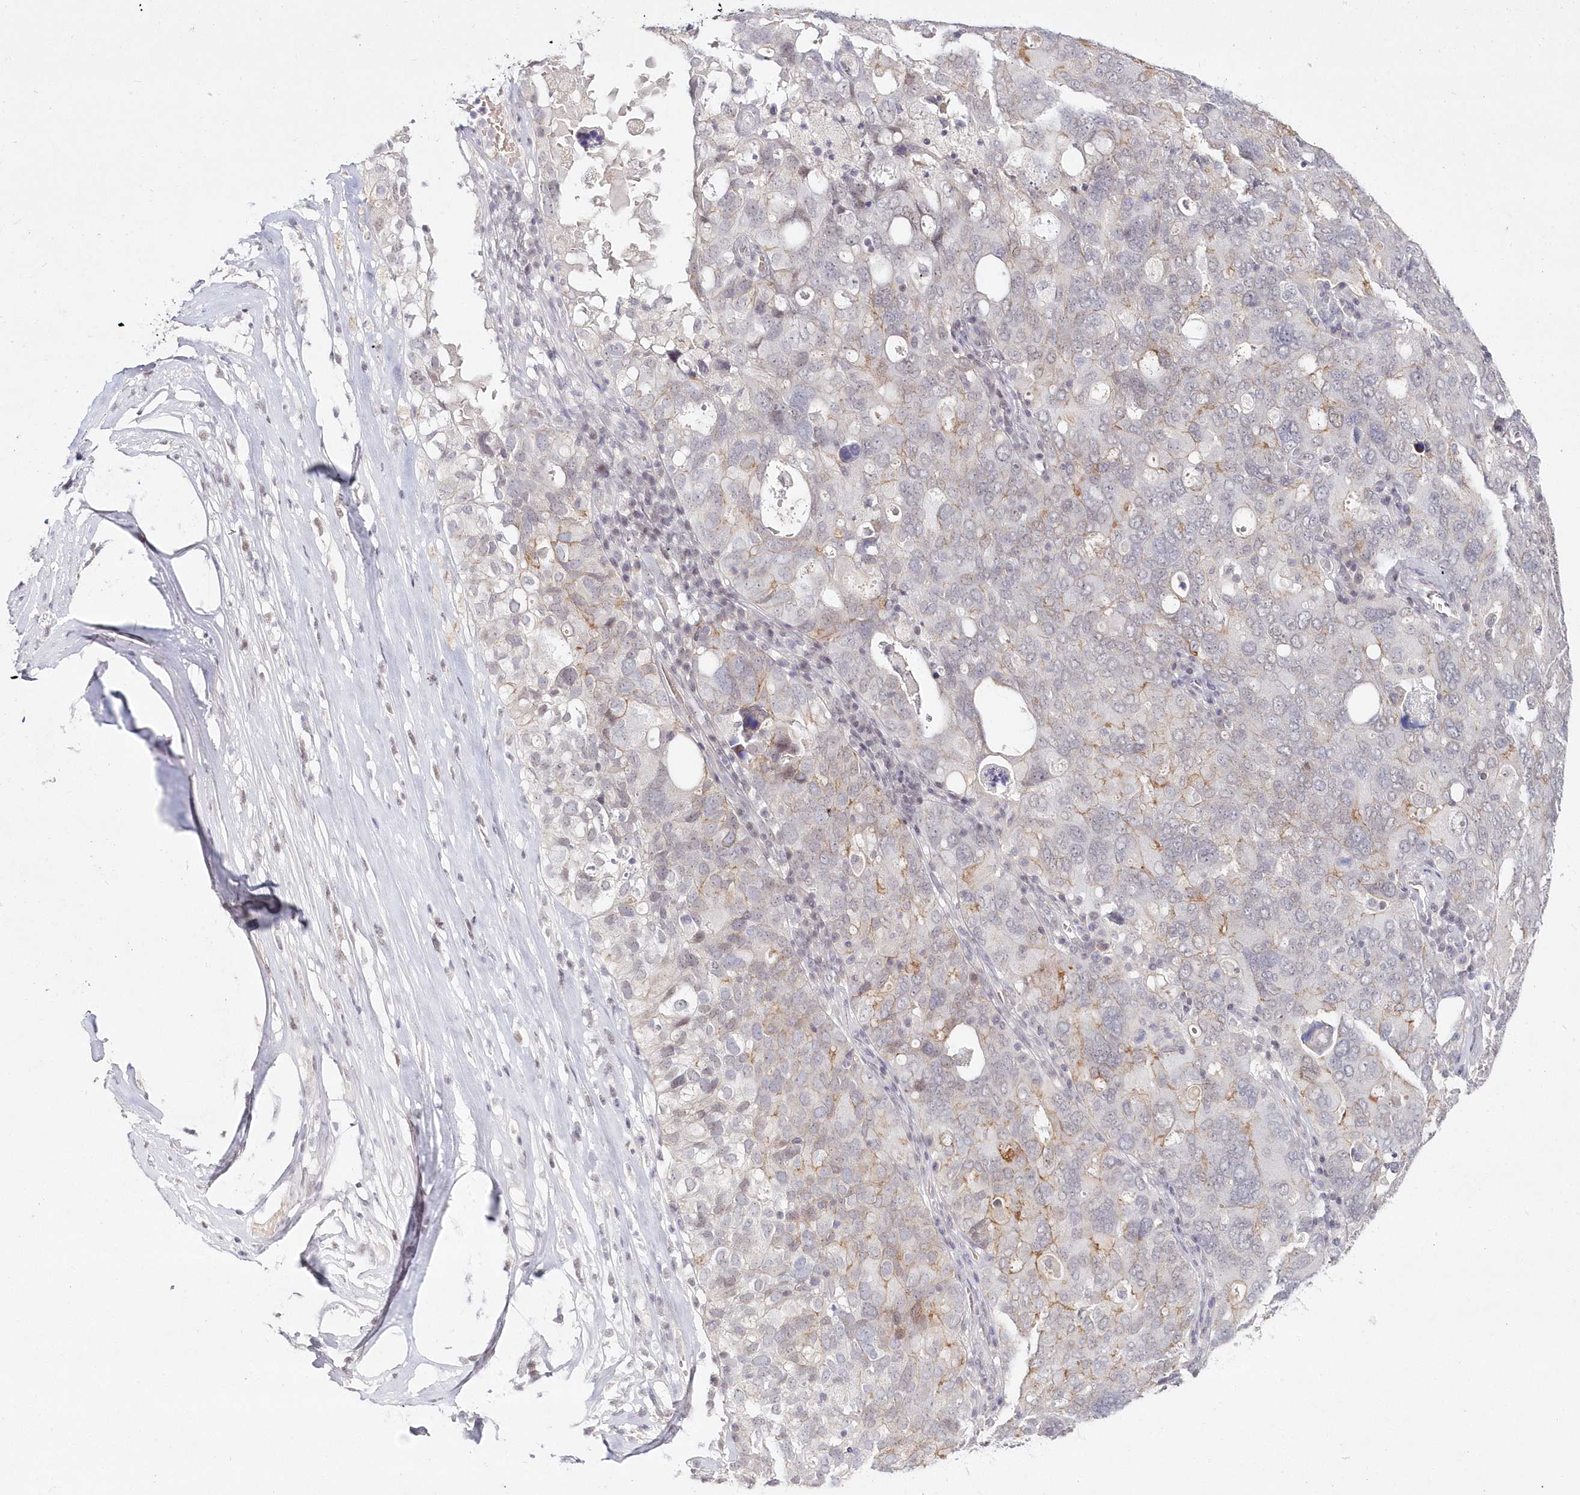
{"staining": {"intensity": "moderate", "quantity": "<25%", "location": "cytoplasmic/membranous"}, "tissue": "ovarian cancer", "cell_type": "Tumor cells", "image_type": "cancer", "snomed": [{"axis": "morphology", "description": "Carcinoma, endometroid"}, {"axis": "topography", "description": "Ovary"}], "caption": "This image exhibits immunohistochemistry (IHC) staining of human ovarian cancer (endometroid carcinoma), with low moderate cytoplasmic/membranous expression in approximately <25% of tumor cells.", "gene": "HYCC2", "patient": {"sex": "female", "age": 62}}